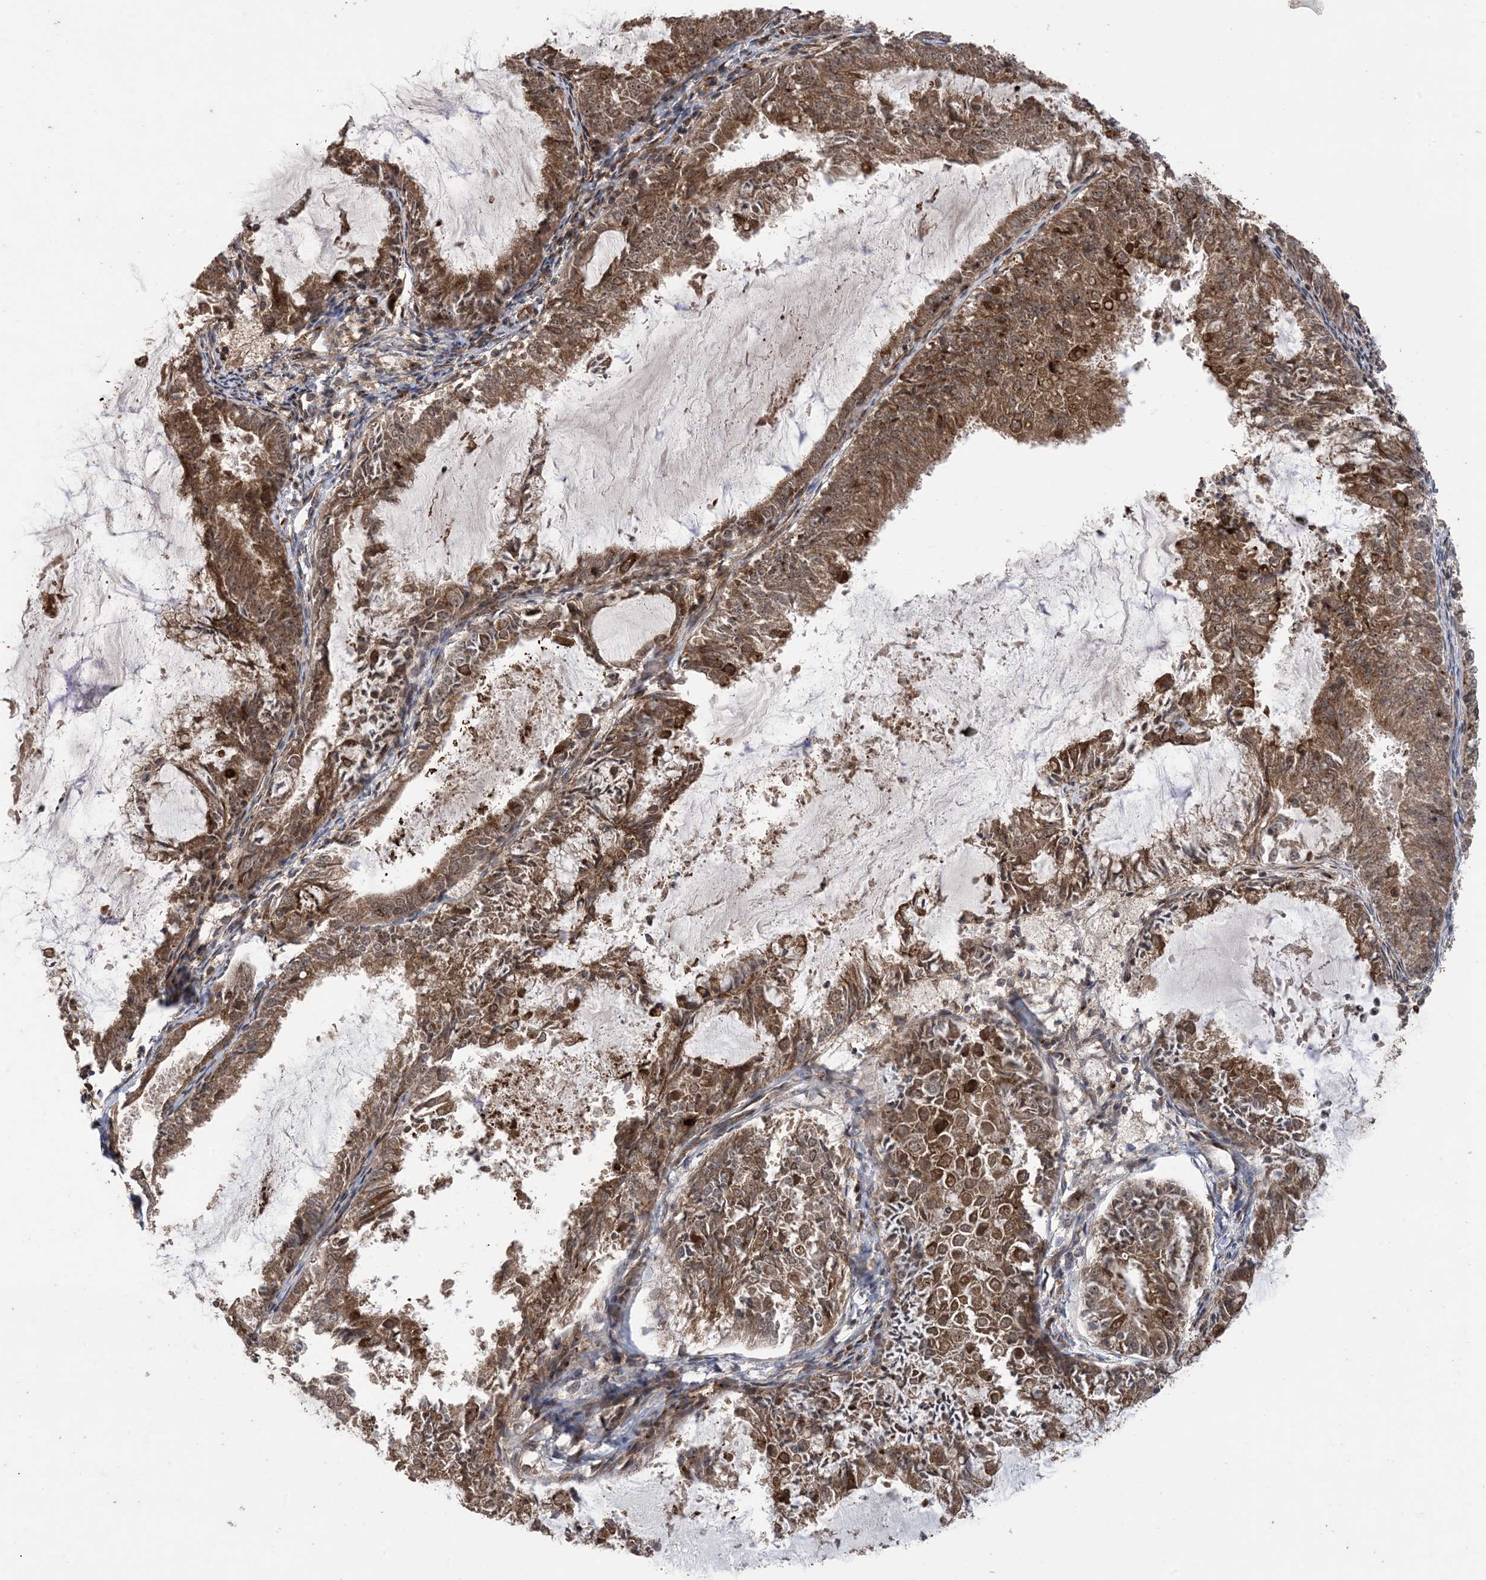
{"staining": {"intensity": "moderate", "quantity": ">75%", "location": "cytoplasmic/membranous"}, "tissue": "endometrial cancer", "cell_type": "Tumor cells", "image_type": "cancer", "snomed": [{"axis": "morphology", "description": "Adenocarcinoma, NOS"}, {"axis": "topography", "description": "Endometrium"}], "caption": "There is medium levels of moderate cytoplasmic/membranous expression in tumor cells of endometrial cancer, as demonstrated by immunohistochemical staining (brown color).", "gene": "ZNF511", "patient": {"sex": "female", "age": 57}}